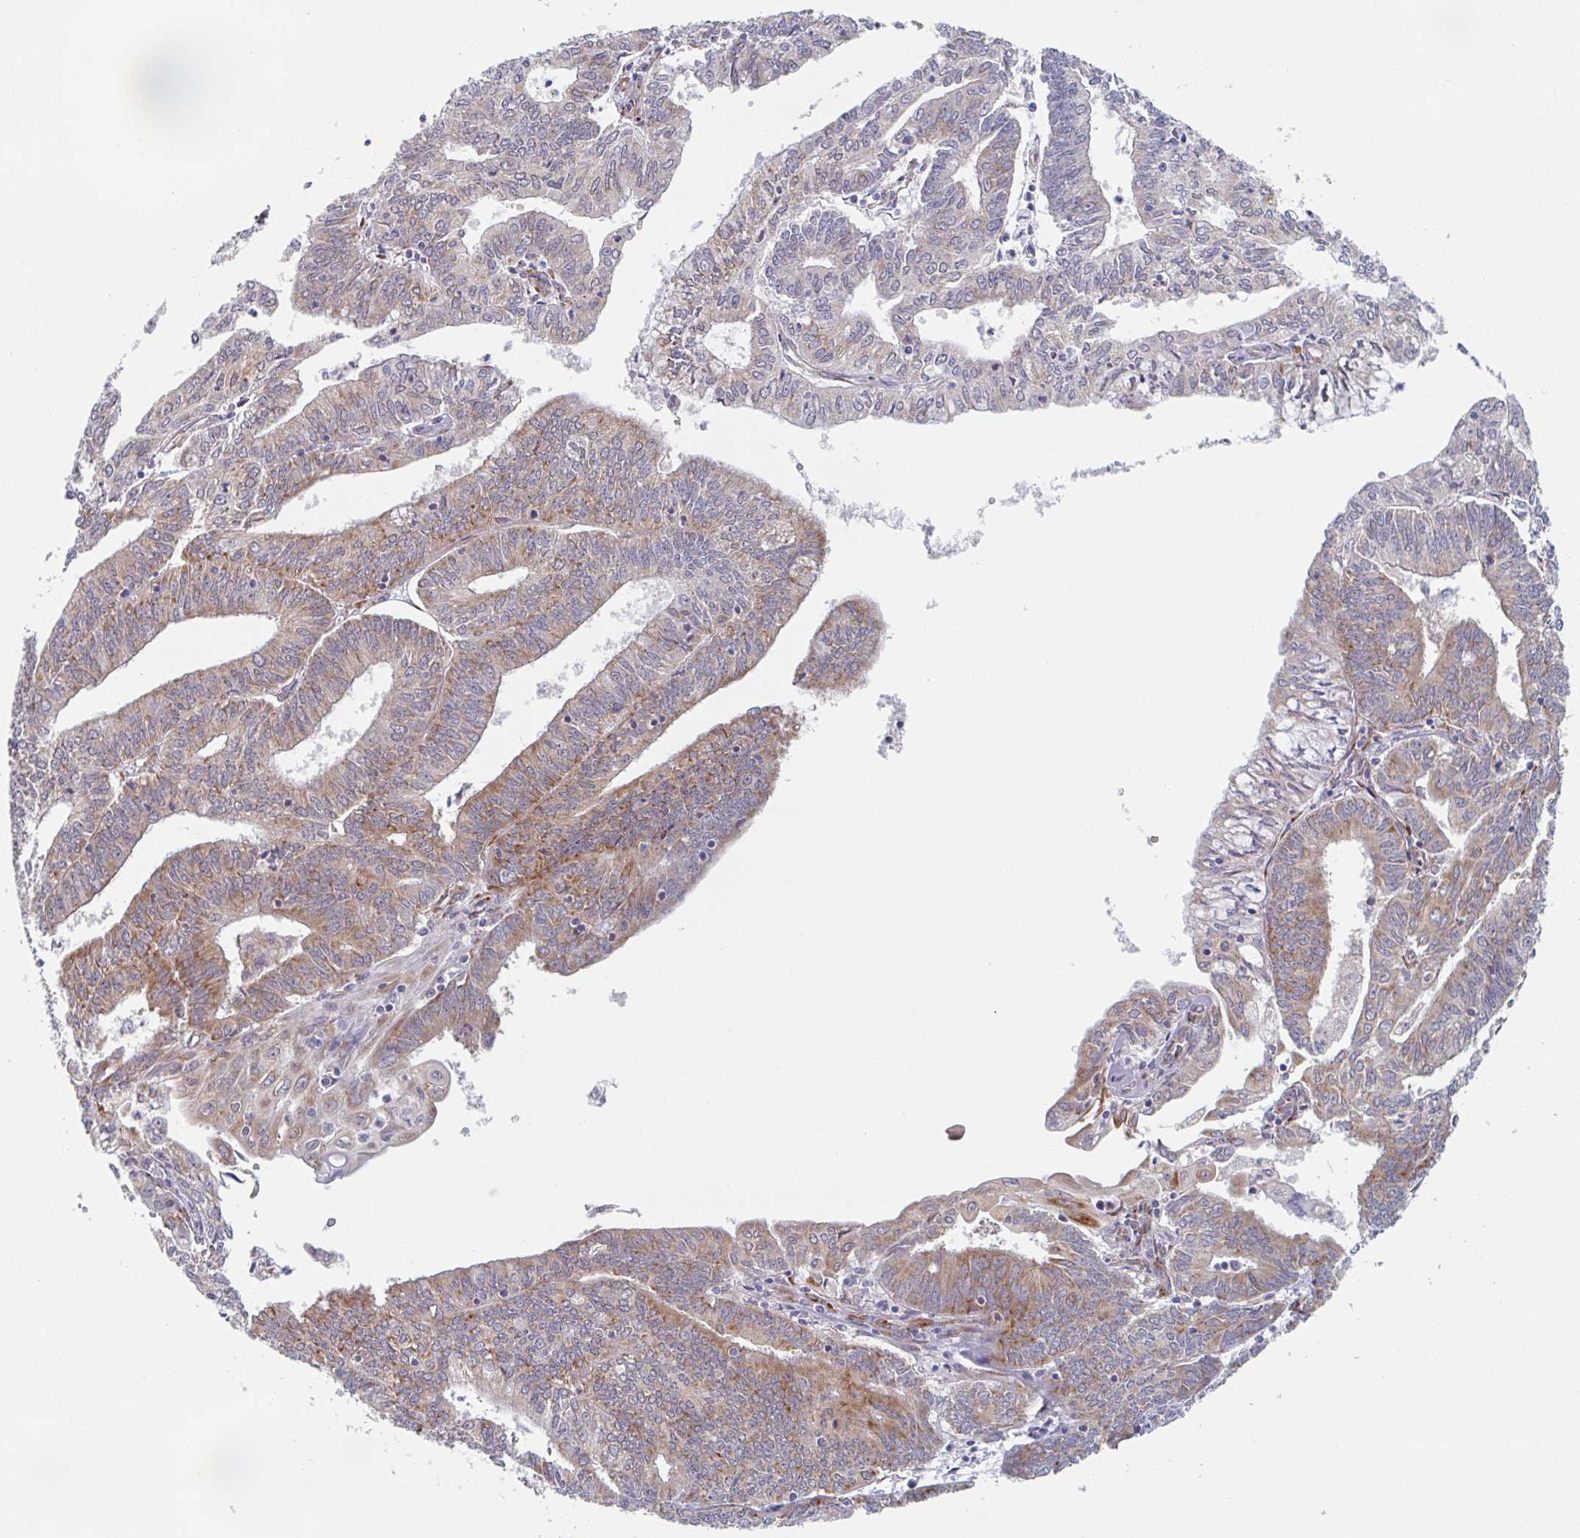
{"staining": {"intensity": "moderate", "quantity": "25%-75%", "location": "cytoplasmic/membranous"}, "tissue": "endometrial cancer", "cell_type": "Tumor cells", "image_type": "cancer", "snomed": [{"axis": "morphology", "description": "Adenocarcinoma, NOS"}, {"axis": "topography", "description": "Endometrium"}], "caption": "This micrograph exhibits endometrial adenocarcinoma stained with immunohistochemistry (IHC) to label a protein in brown. The cytoplasmic/membranous of tumor cells show moderate positivity for the protein. Nuclei are counter-stained blue.", "gene": "TRAPPC10", "patient": {"sex": "female", "age": 61}}